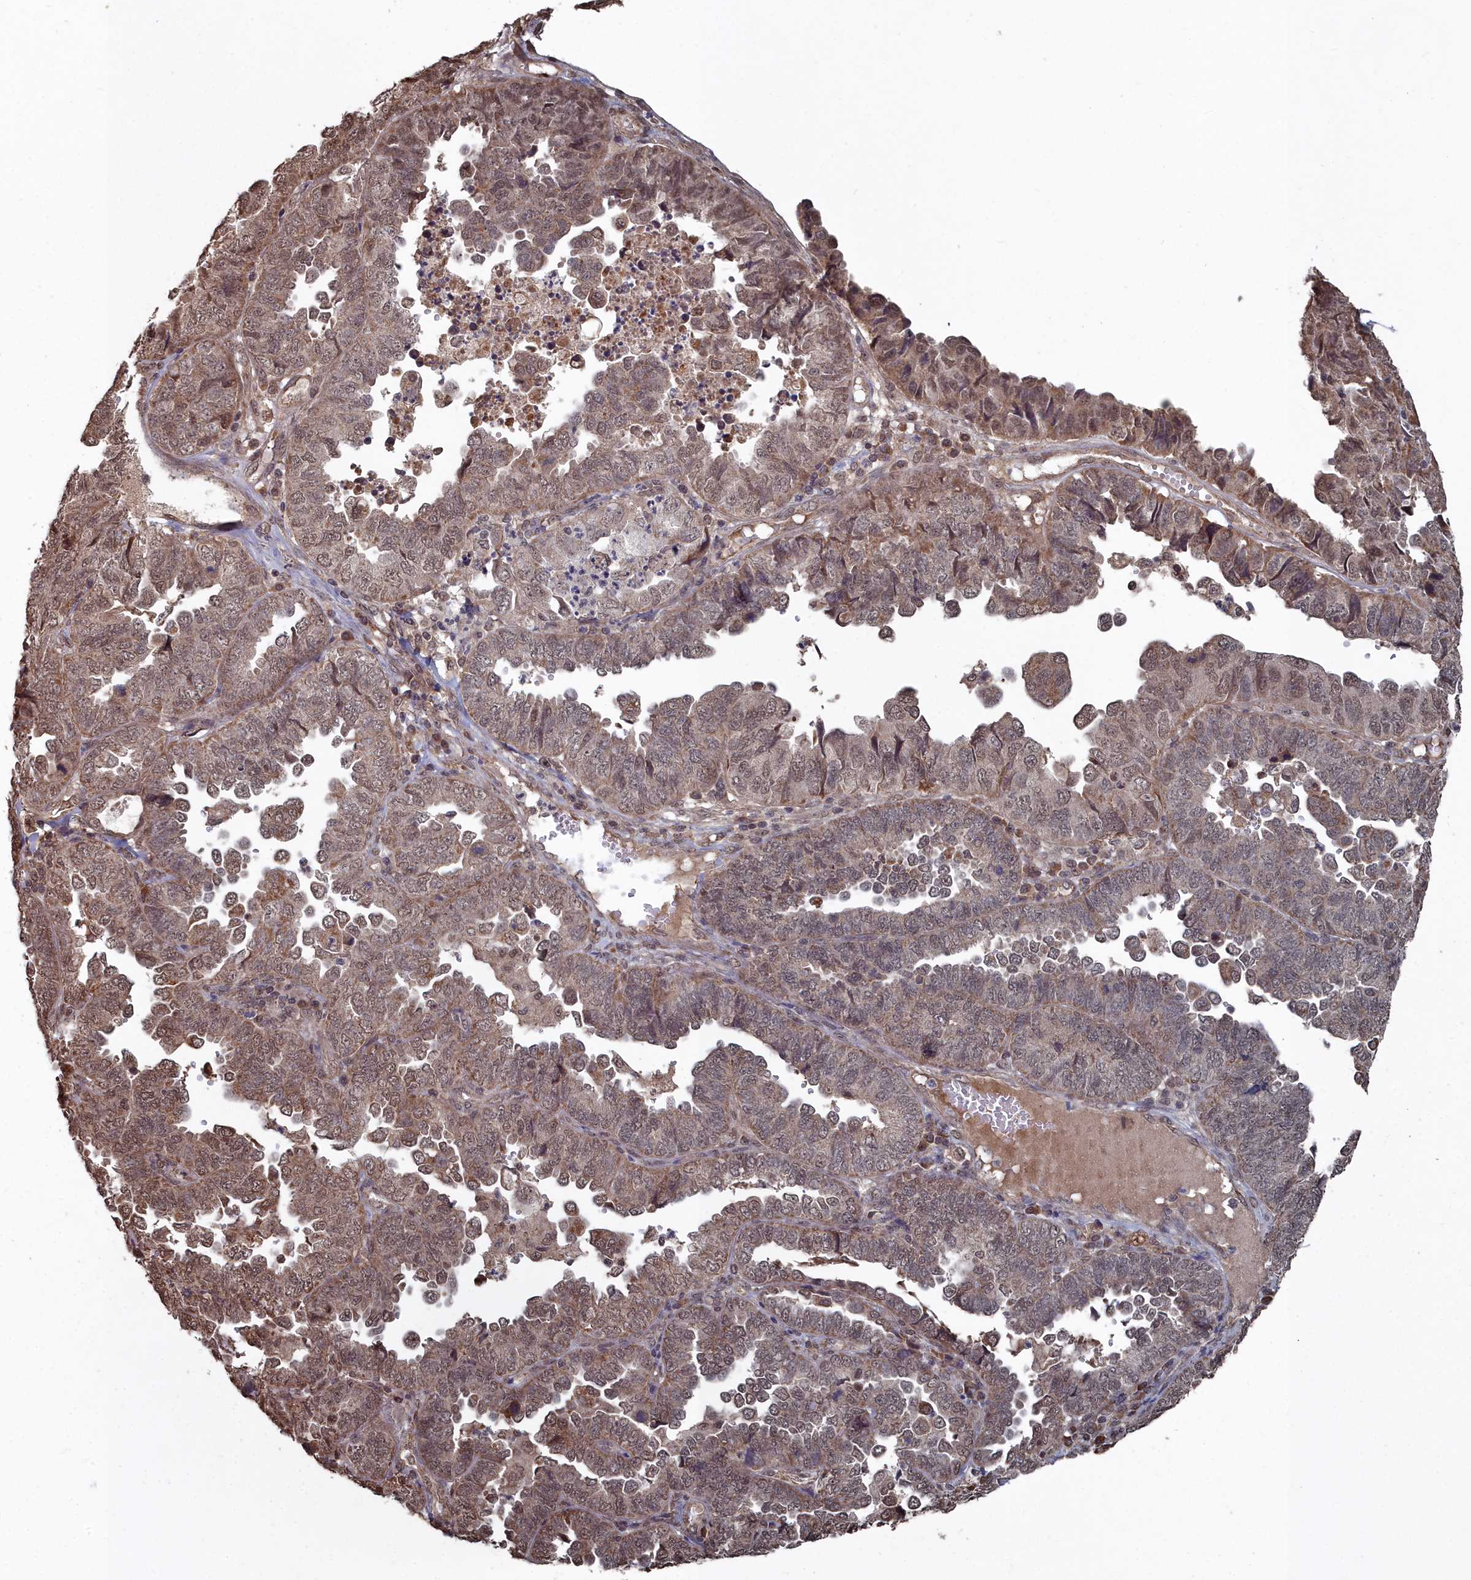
{"staining": {"intensity": "moderate", "quantity": ">75%", "location": "nuclear"}, "tissue": "endometrial cancer", "cell_type": "Tumor cells", "image_type": "cancer", "snomed": [{"axis": "morphology", "description": "Adenocarcinoma, NOS"}, {"axis": "topography", "description": "Endometrium"}], "caption": "DAB (3,3'-diaminobenzidine) immunohistochemical staining of human endometrial cancer (adenocarcinoma) reveals moderate nuclear protein positivity in about >75% of tumor cells.", "gene": "CCNP", "patient": {"sex": "female", "age": 79}}